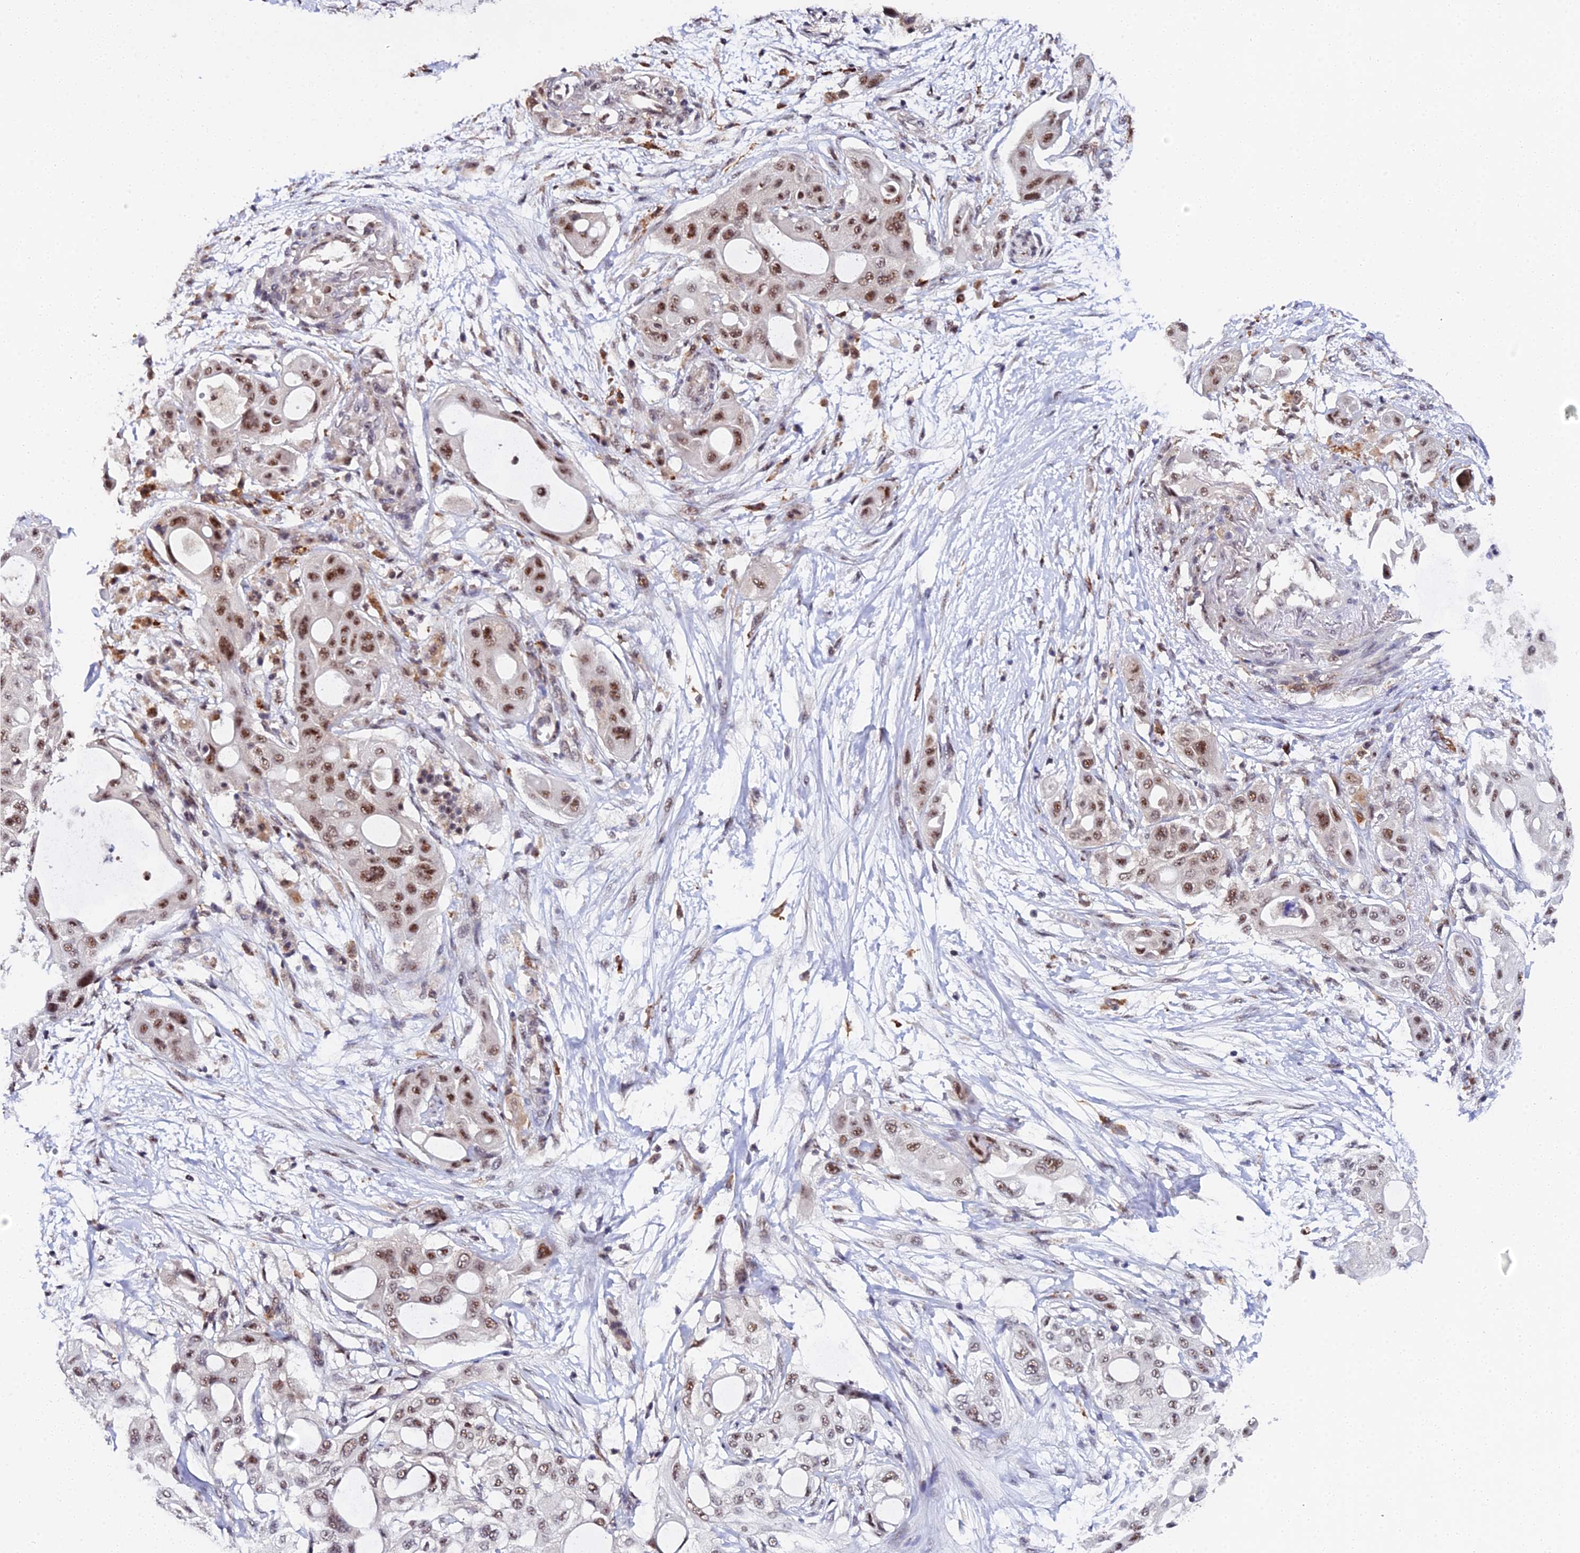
{"staining": {"intensity": "moderate", "quantity": ">75%", "location": "nuclear"}, "tissue": "pancreatic cancer", "cell_type": "Tumor cells", "image_type": "cancer", "snomed": [{"axis": "morphology", "description": "Adenocarcinoma, NOS"}, {"axis": "topography", "description": "Pancreas"}], "caption": "Immunohistochemical staining of pancreatic adenocarcinoma displays medium levels of moderate nuclear protein staining in approximately >75% of tumor cells.", "gene": "MAGOHB", "patient": {"sex": "male", "age": 68}}